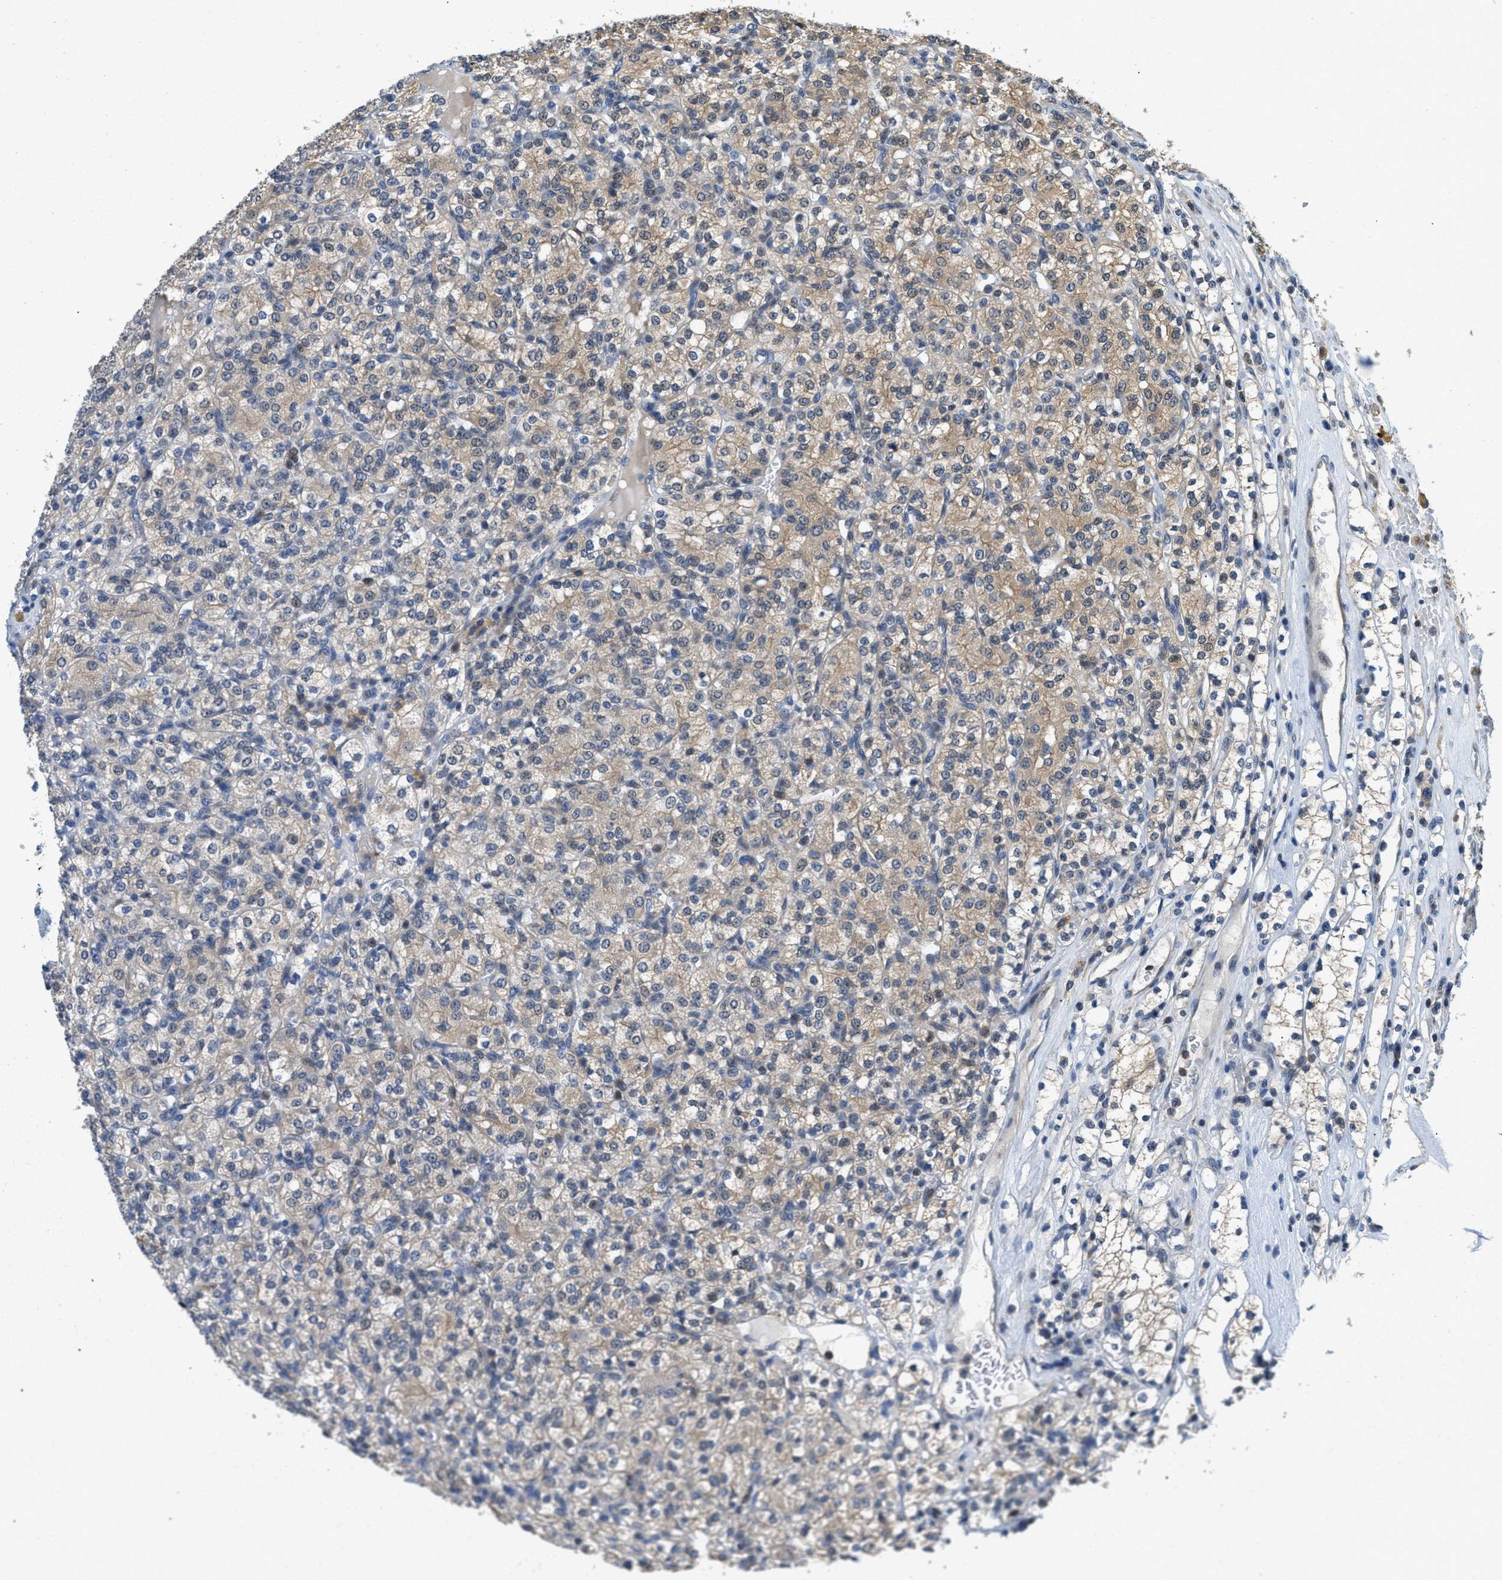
{"staining": {"intensity": "weak", "quantity": ">75%", "location": "cytoplasmic/membranous"}, "tissue": "renal cancer", "cell_type": "Tumor cells", "image_type": "cancer", "snomed": [{"axis": "morphology", "description": "Adenocarcinoma, NOS"}, {"axis": "topography", "description": "Kidney"}], "caption": "The micrograph reveals staining of renal cancer, revealing weak cytoplasmic/membranous protein expression (brown color) within tumor cells.", "gene": "TES", "patient": {"sex": "male", "age": 77}}